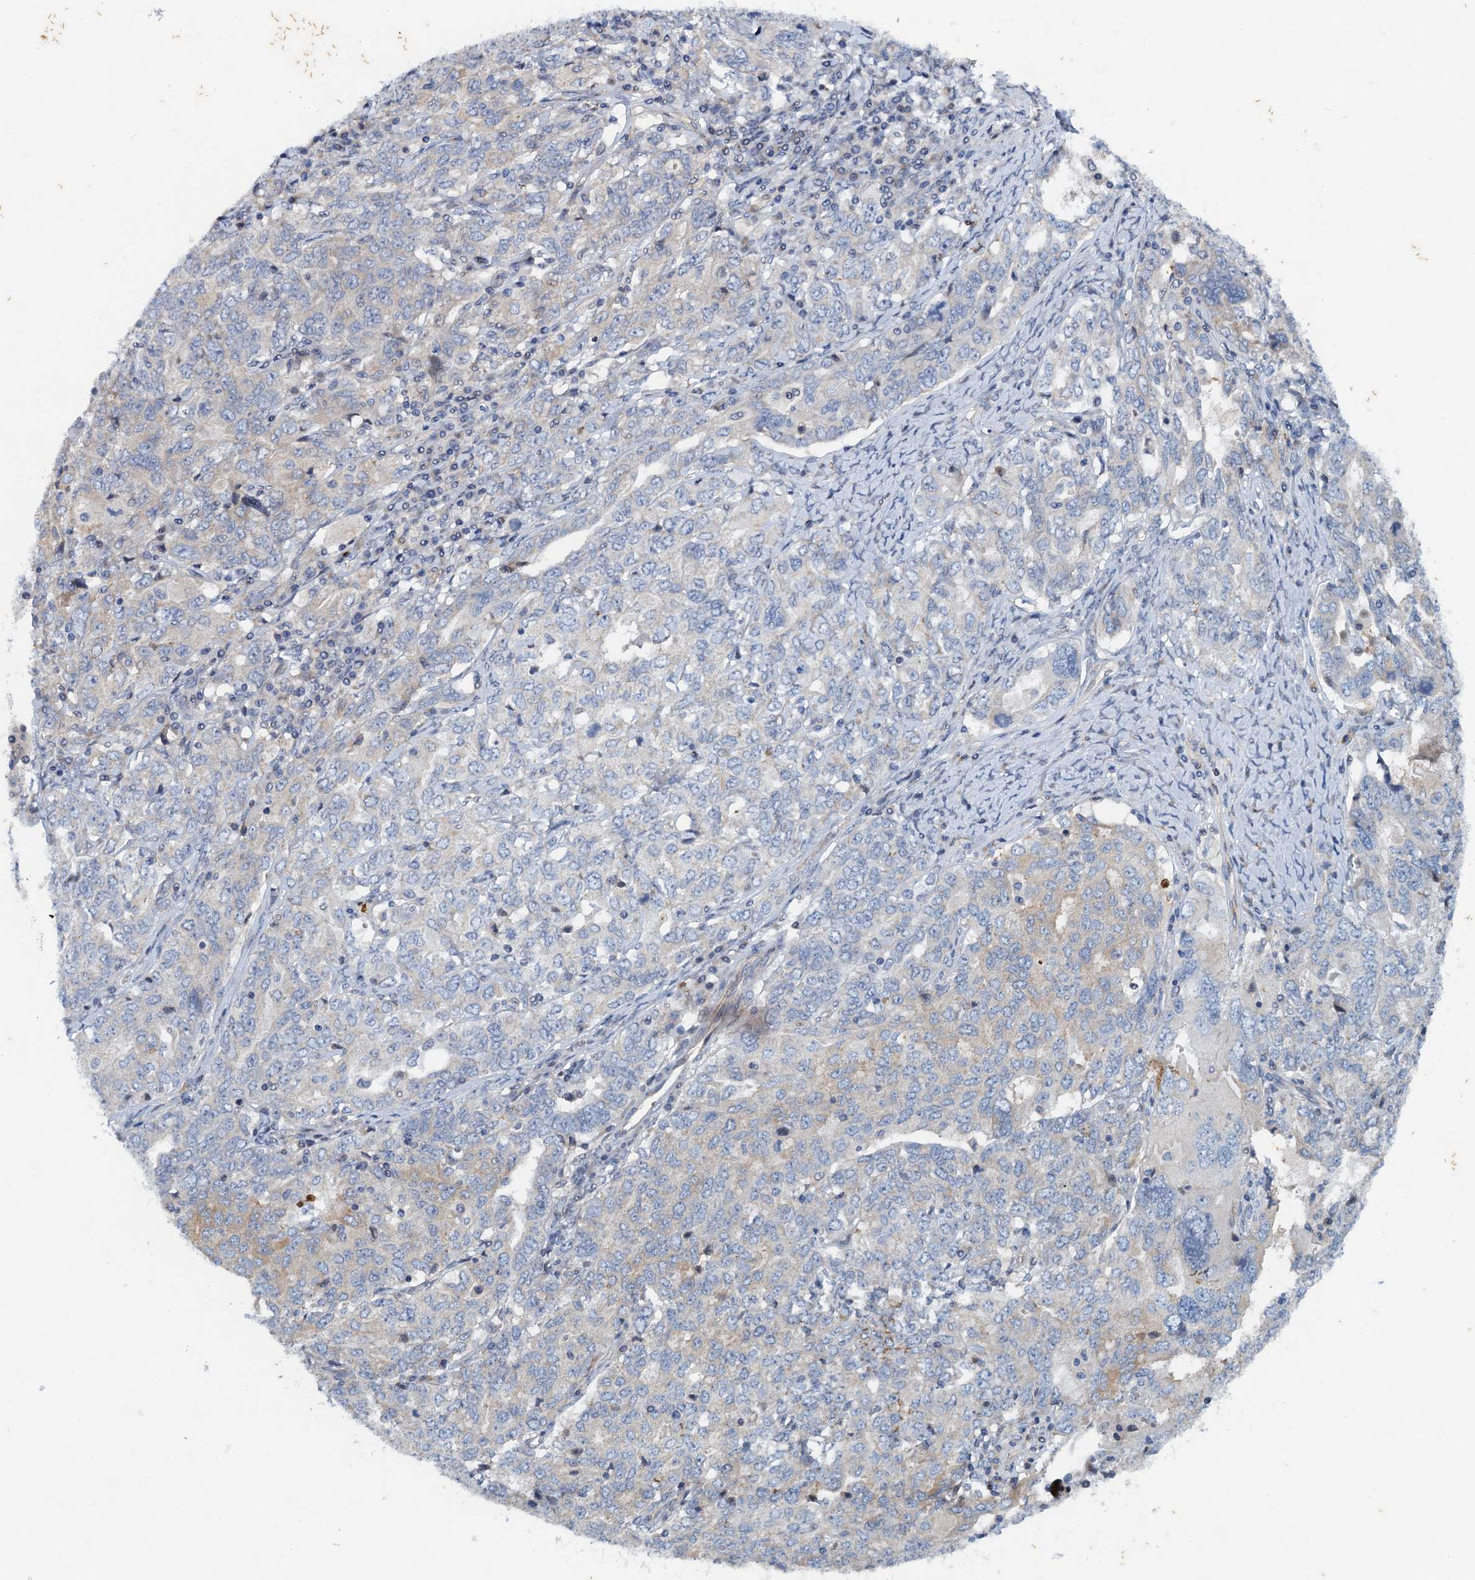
{"staining": {"intensity": "weak", "quantity": "<25%", "location": "cytoplasmic/membranous"}, "tissue": "ovarian cancer", "cell_type": "Tumor cells", "image_type": "cancer", "snomed": [{"axis": "morphology", "description": "Carcinoma, endometroid"}, {"axis": "topography", "description": "Ovary"}], "caption": "Tumor cells show no significant protein expression in ovarian endometroid carcinoma. (DAB immunohistochemistry with hematoxylin counter stain).", "gene": "NBEA", "patient": {"sex": "female", "age": 62}}